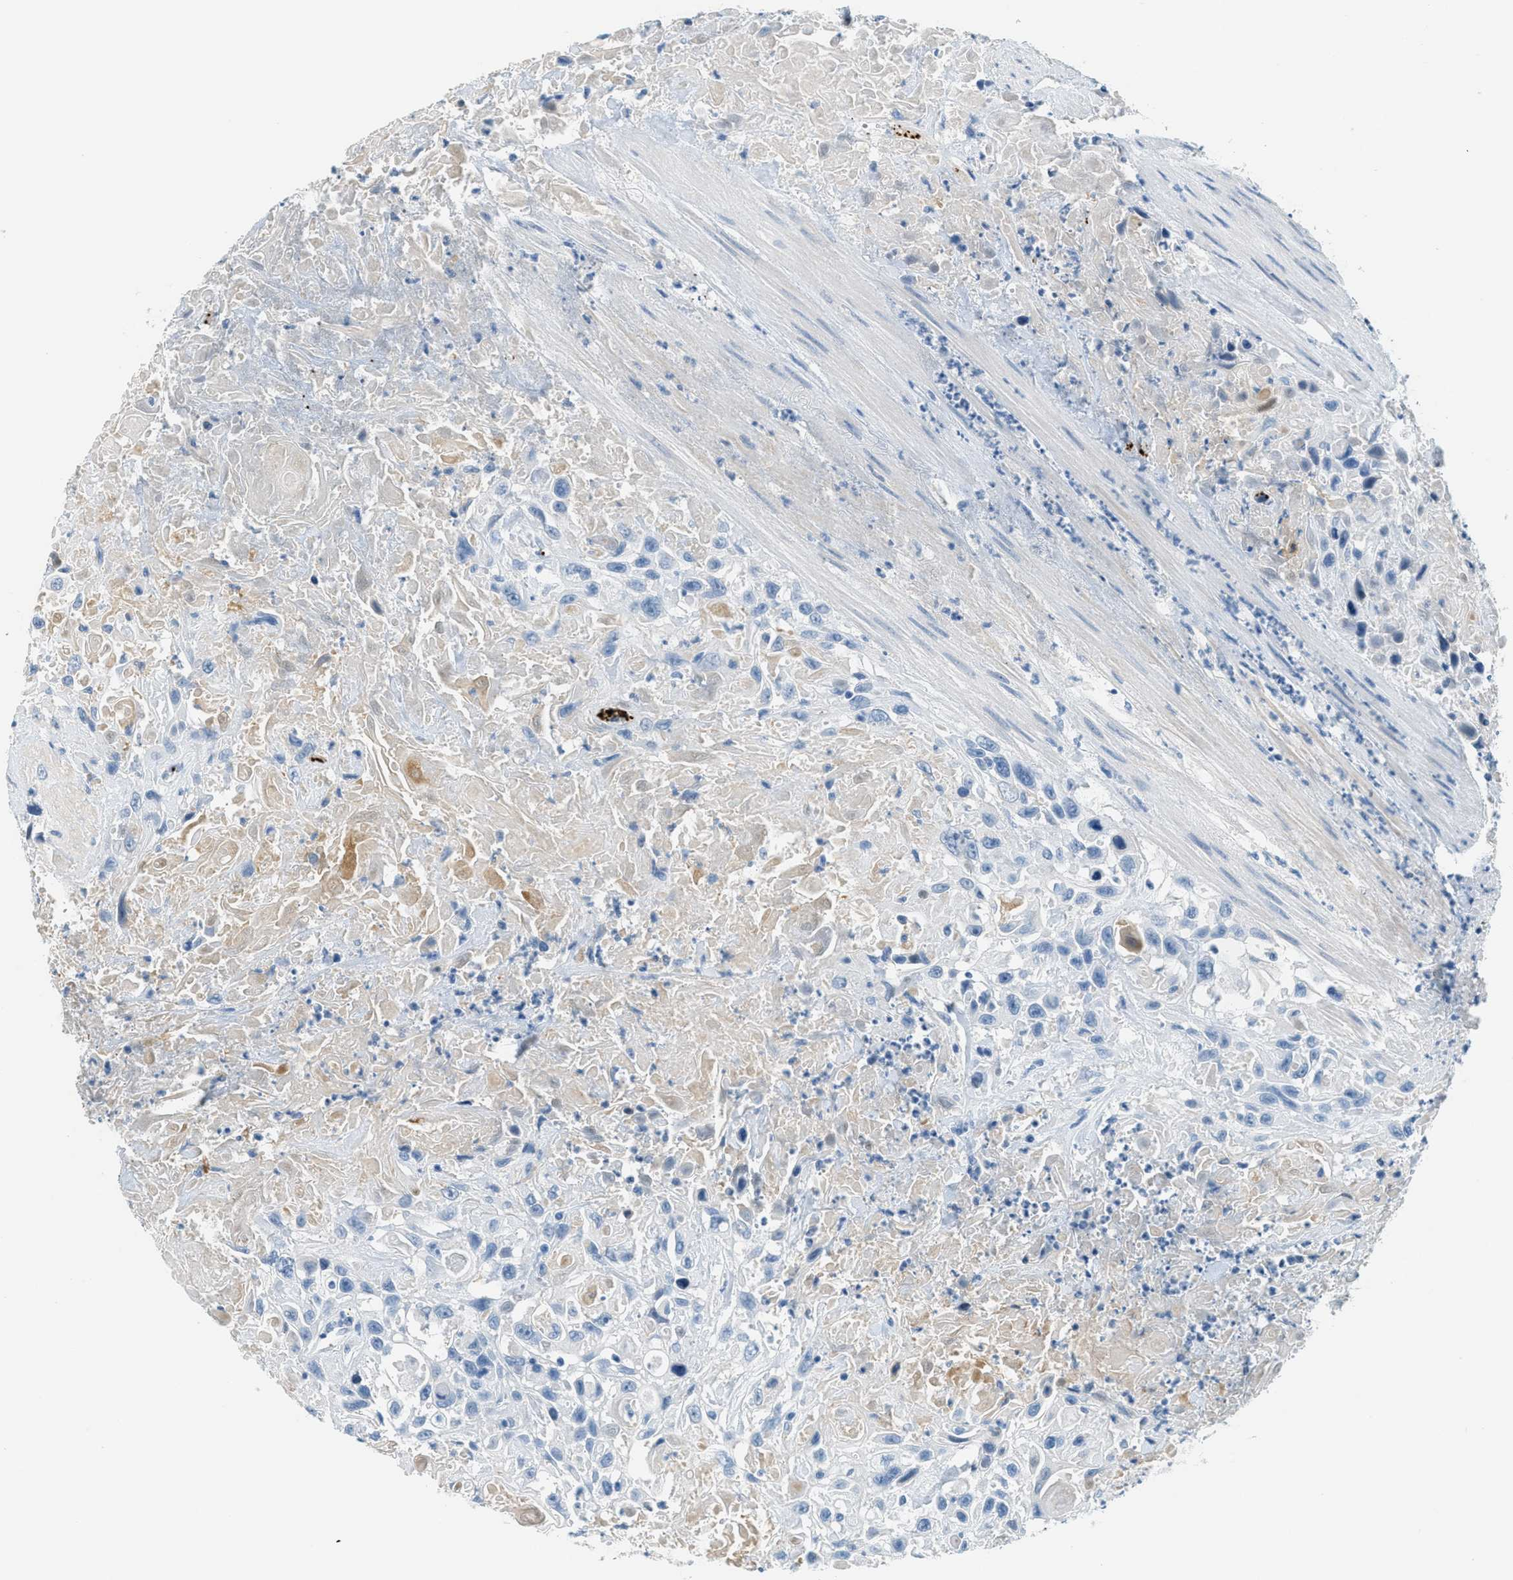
{"staining": {"intensity": "negative", "quantity": "none", "location": "none"}, "tissue": "urothelial cancer", "cell_type": "Tumor cells", "image_type": "cancer", "snomed": [{"axis": "morphology", "description": "Urothelial carcinoma, High grade"}, {"axis": "topography", "description": "Urinary bladder"}], "caption": "A high-resolution micrograph shows immunohistochemistry (IHC) staining of urothelial carcinoma (high-grade), which displays no significant expression in tumor cells.", "gene": "PPBP", "patient": {"sex": "female", "age": 84}}